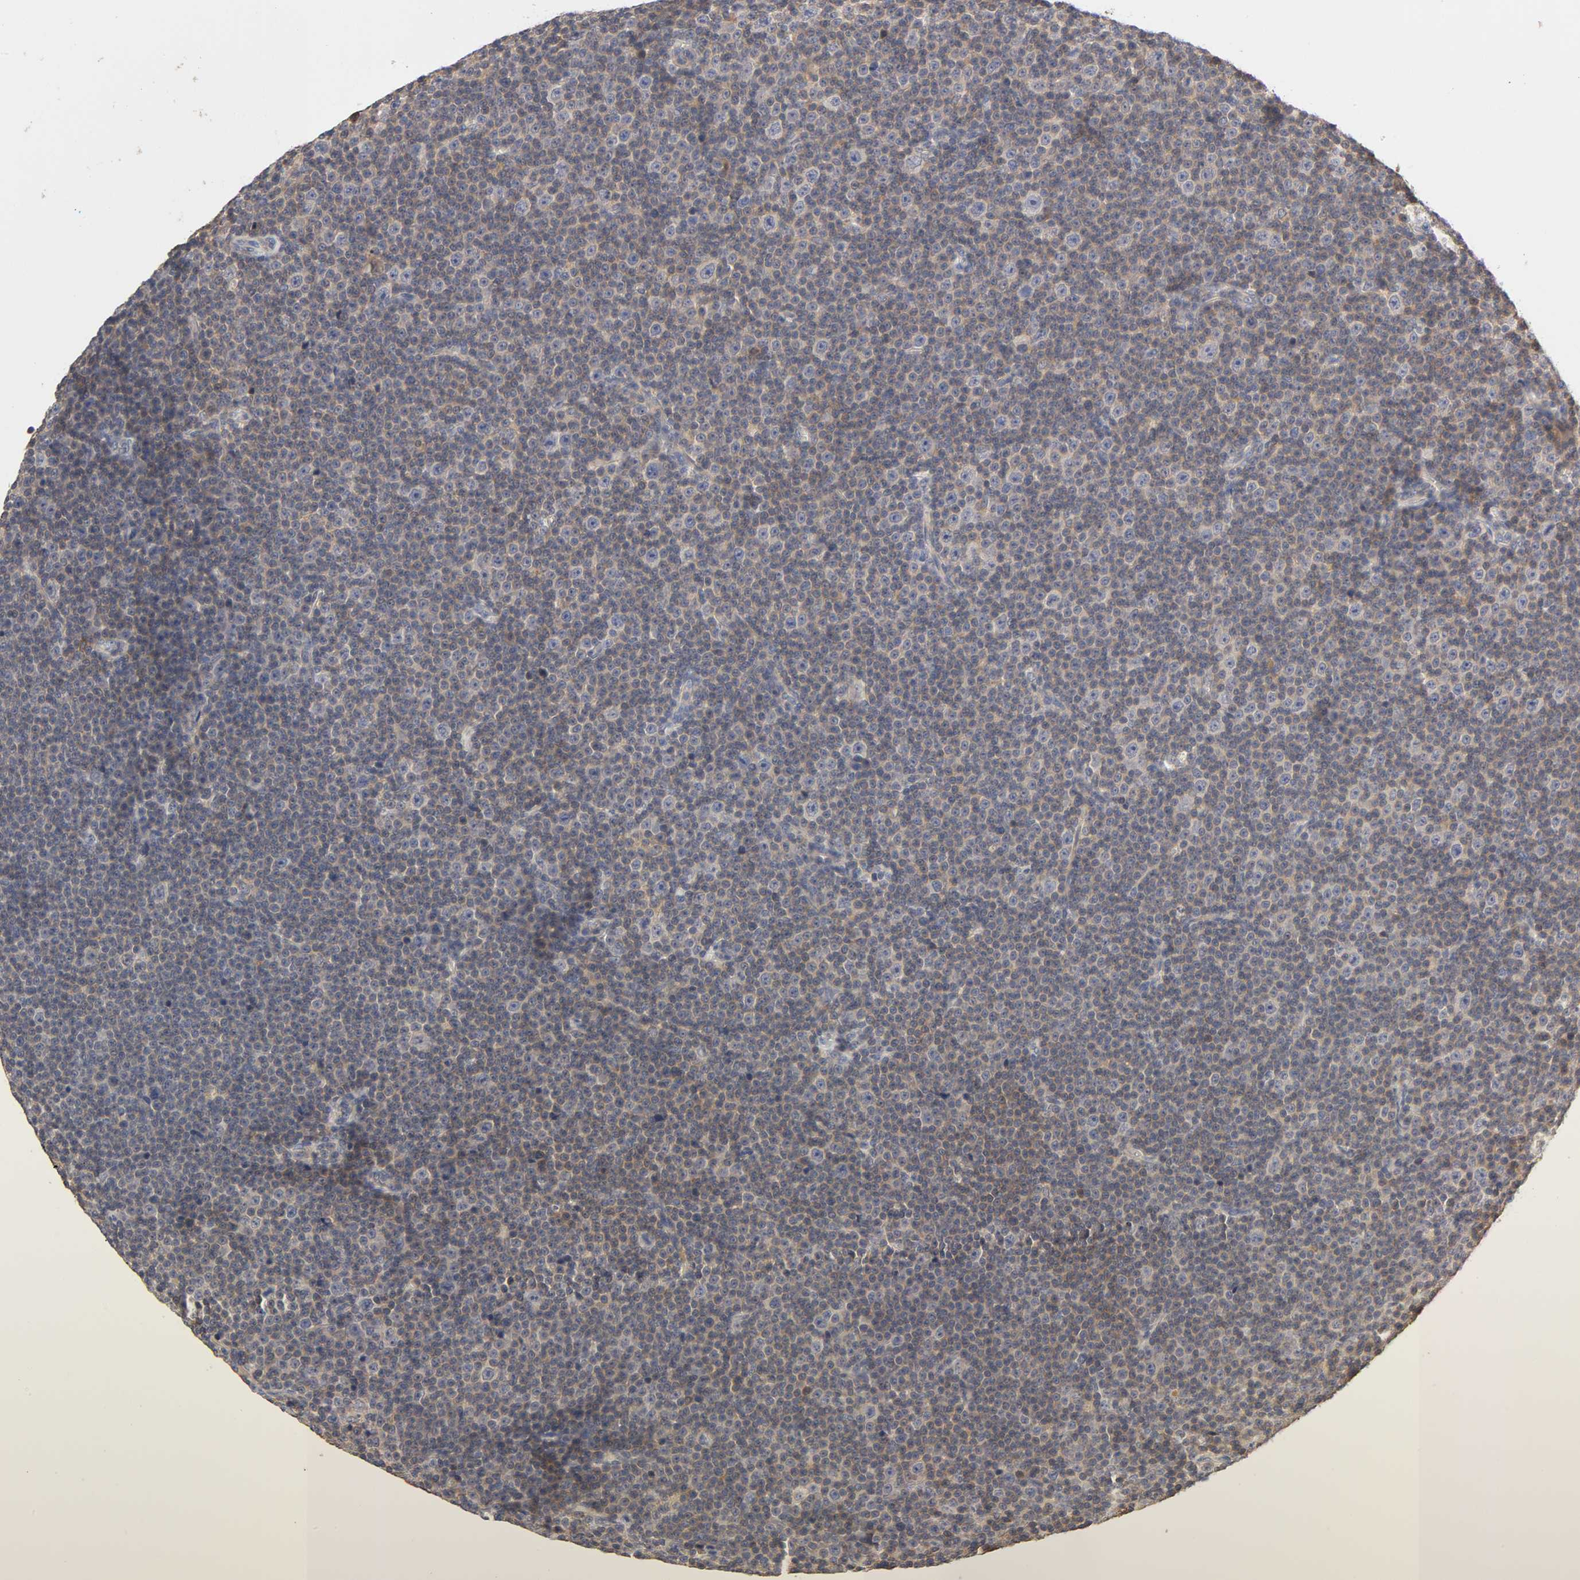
{"staining": {"intensity": "weak", "quantity": "25%-75%", "location": "cytoplasmic/membranous"}, "tissue": "lymphoma", "cell_type": "Tumor cells", "image_type": "cancer", "snomed": [{"axis": "morphology", "description": "Malignant lymphoma, non-Hodgkin's type, Low grade"}, {"axis": "topography", "description": "Lymph node"}], "caption": "IHC staining of lymphoma, which displays low levels of weak cytoplasmic/membranous staining in about 25%-75% of tumor cells indicating weak cytoplasmic/membranous protein expression. The staining was performed using DAB (3,3'-diaminobenzidine) (brown) for protein detection and nuclei were counterstained in hematoxylin (blue).", "gene": "RHOA", "patient": {"sex": "female", "age": 67}}